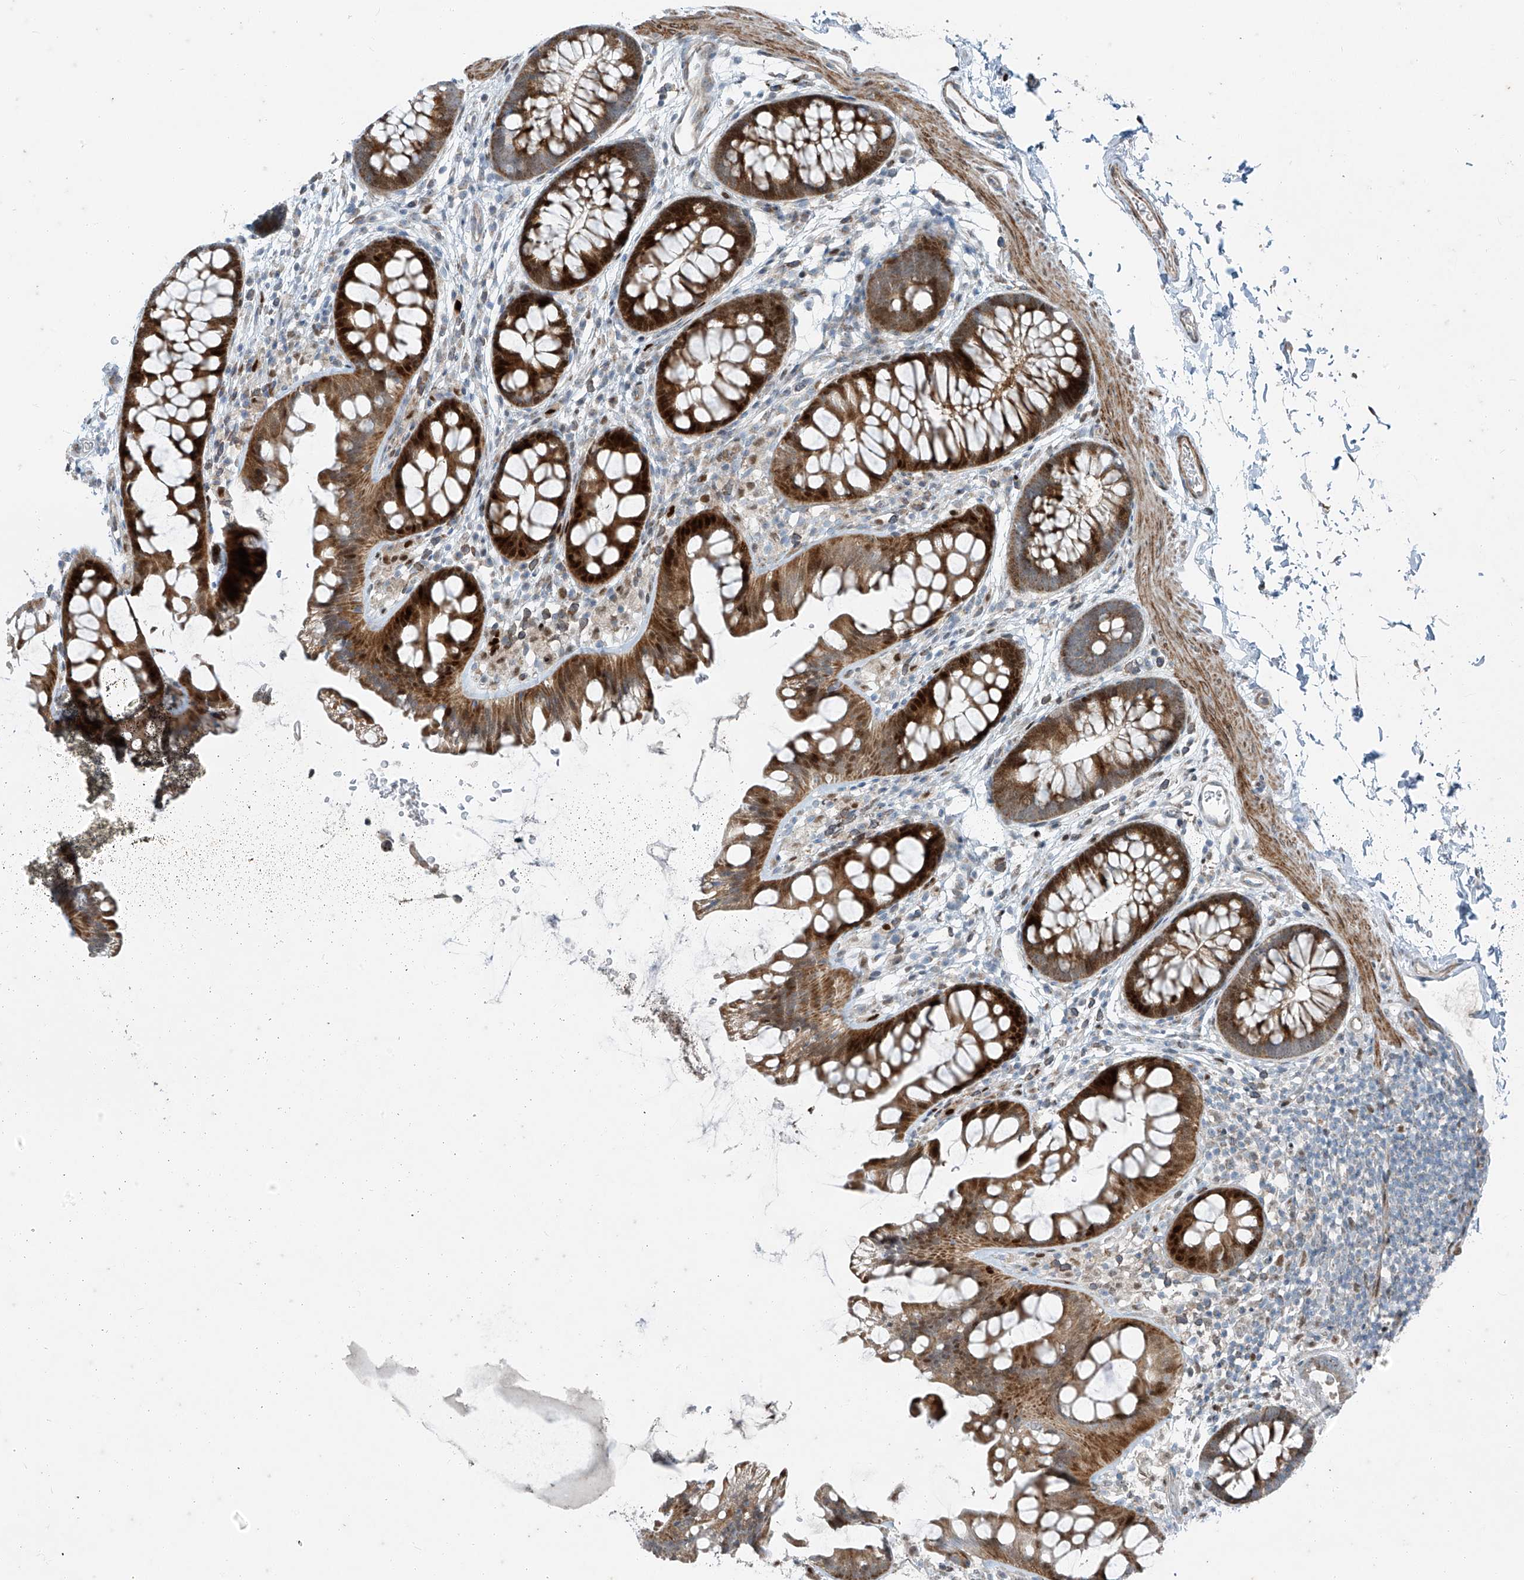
{"staining": {"intensity": "strong", "quantity": "25%-75%", "location": "cytoplasmic/membranous"}, "tissue": "colon", "cell_type": "Endothelial cells", "image_type": "normal", "snomed": [{"axis": "morphology", "description": "Normal tissue, NOS"}, {"axis": "topography", "description": "Colon"}], "caption": "Normal colon shows strong cytoplasmic/membranous expression in approximately 25%-75% of endothelial cells Nuclei are stained in blue..", "gene": "PPCS", "patient": {"sex": "female", "age": 62}}